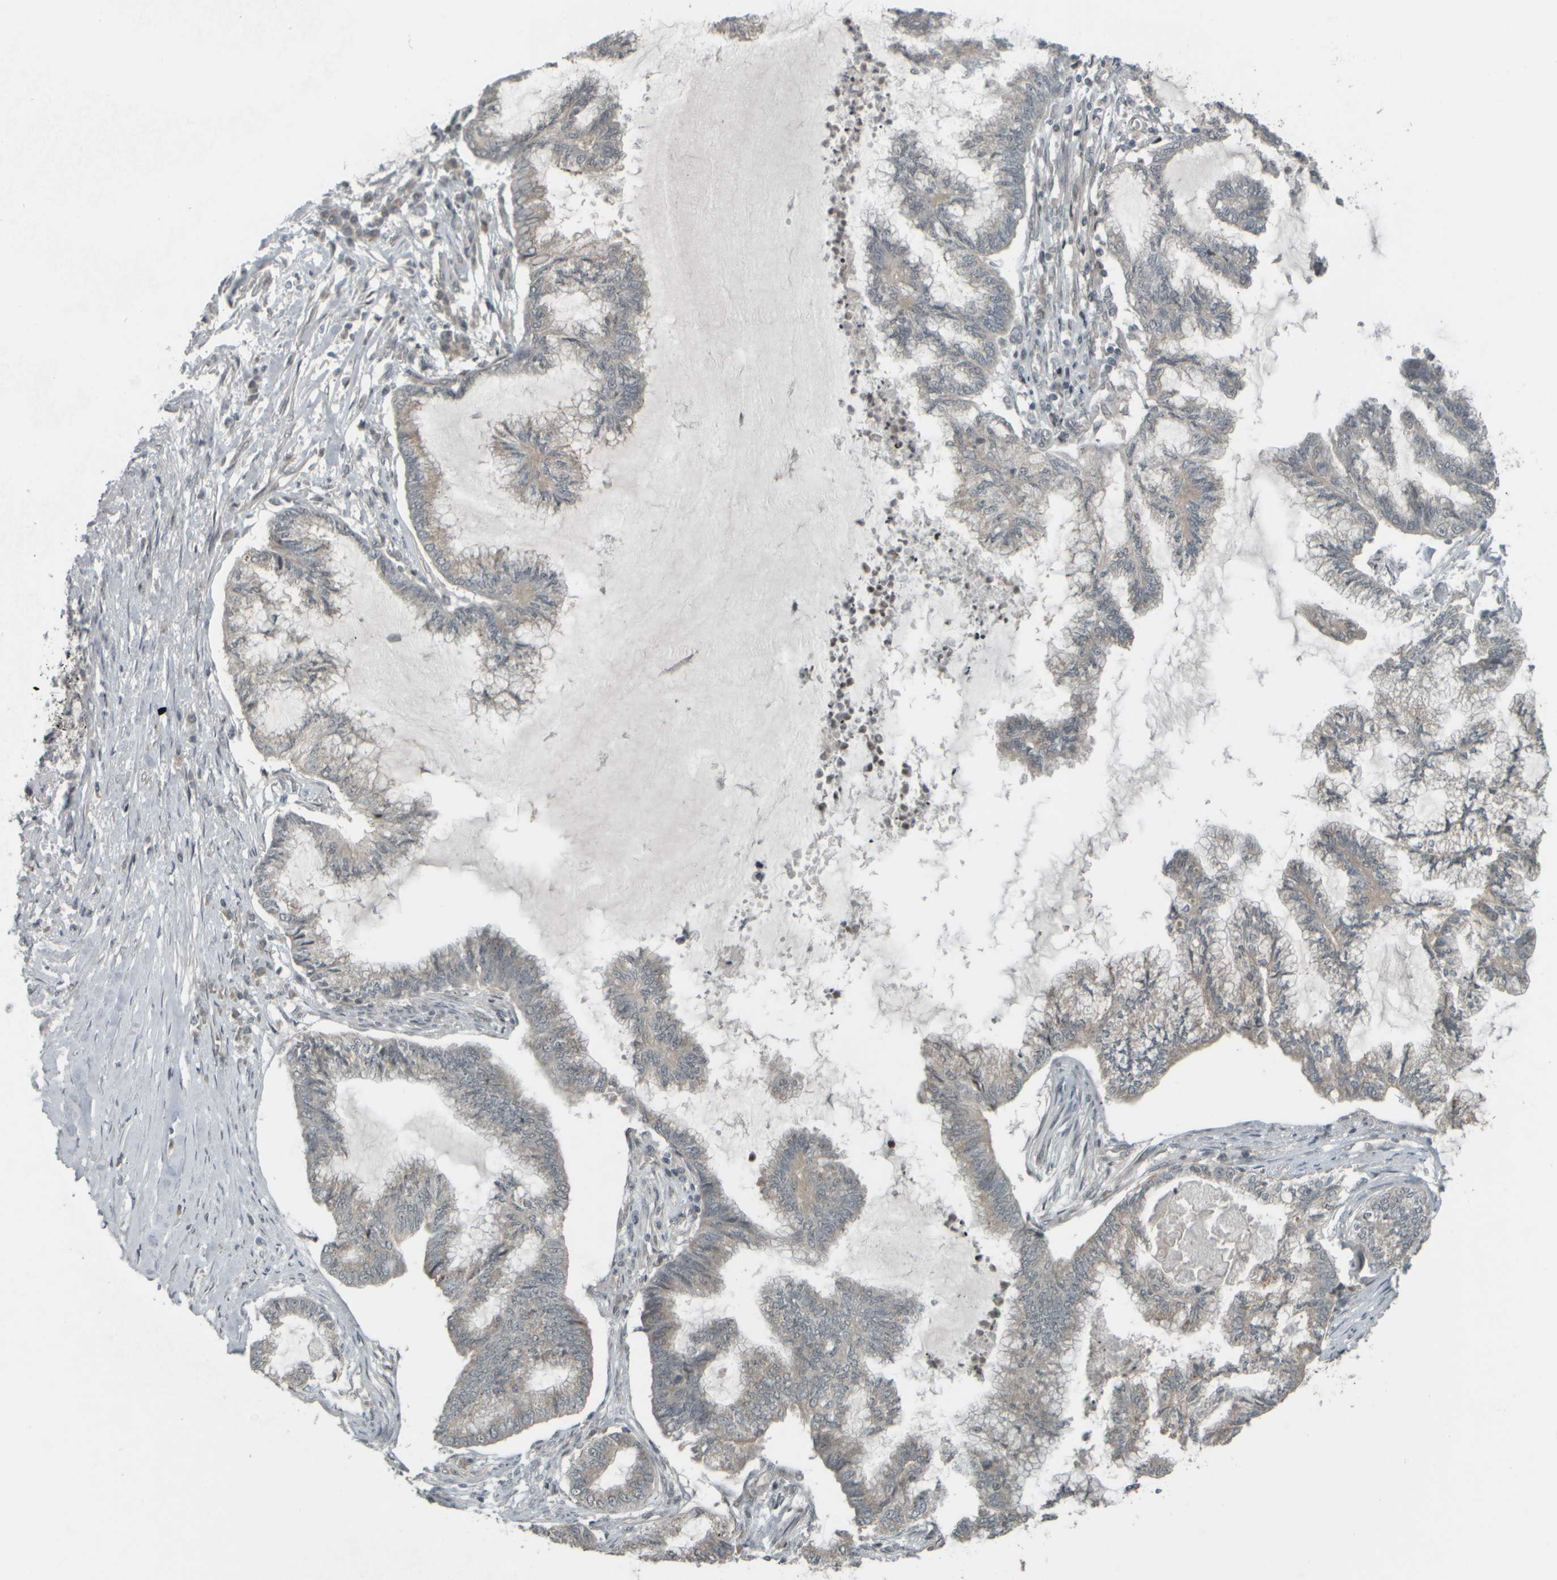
{"staining": {"intensity": "negative", "quantity": "none", "location": "none"}, "tissue": "endometrial cancer", "cell_type": "Tumor cells", "image_type": "cancer", "snomed": [{"axis": "morphology", "description": "Adenocarcinoma, NOS"}, {"axis": "topography", "description": "Endometrium"}], "caption": "Immunohistochemistry micrograph of neoplastic tissue: endometrial cancer stained with DAB (3,3'-diaminobenzidine) displays no significant protein staining in tumor cells.", "gene": "NAPG", "patient": {"sex": "female", "age": 86}}